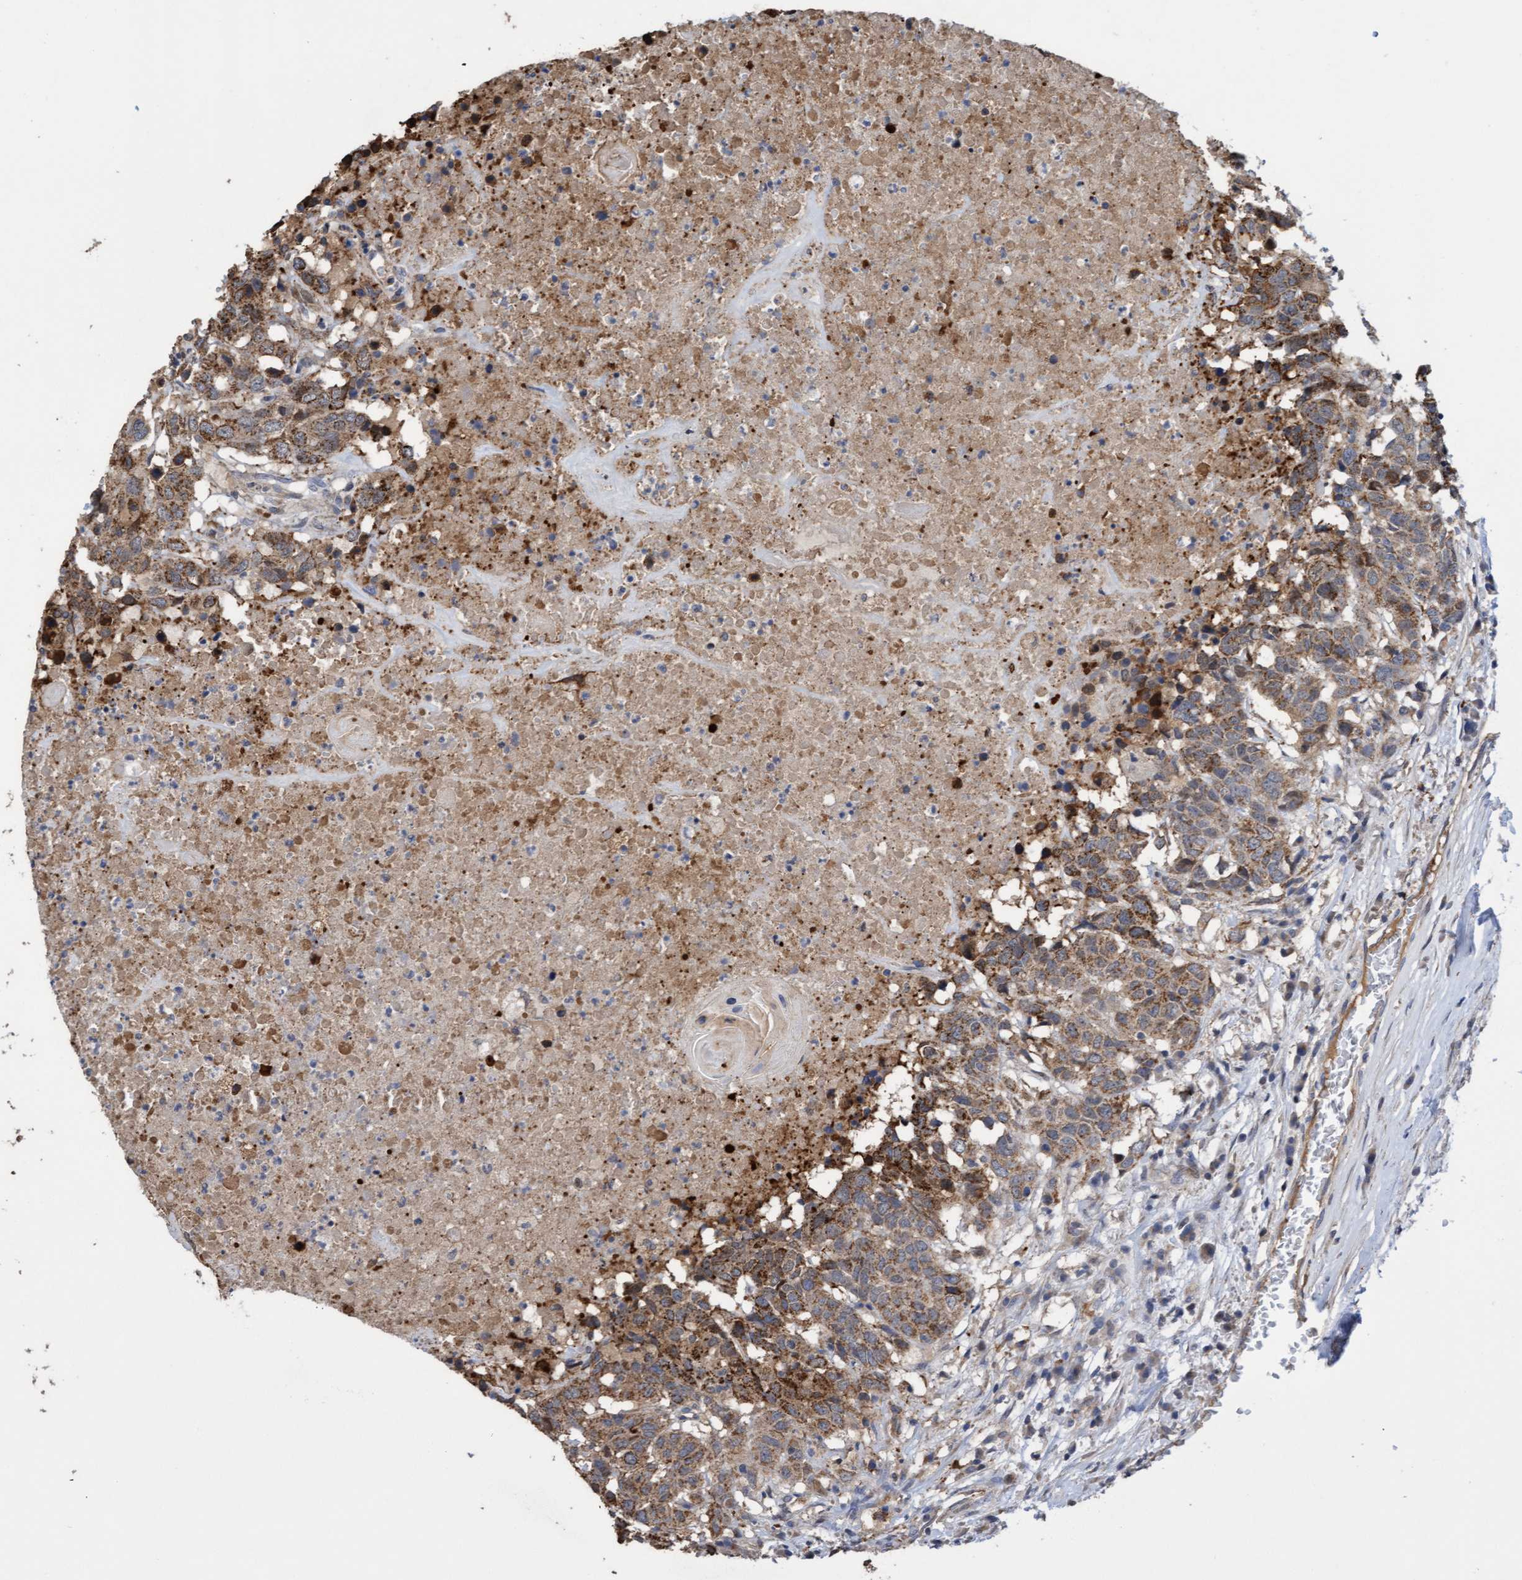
{"staining": {"intensity": "moderate", "quantity": ">75%", "location": "cytoplasmic/membranous"}, "tissue": "head and neck cancer", "cell_type": "Tumor cells", "image_type": "cancer", "snomed": [{"axis": "morphology", "description": "Squamous cell carcinoma, NOS"}, {"axis": "topography", "description": "Head-Neck"}], "caption": "A histopathology image of human squamous cell carcinoma (head and neck) stained for a protein exhibits moderate cytoplasmic/membranous brown staining in tumor cells. (DAB (3,3'-diaminobenzidine) IHC, brown staining for protein, blue staining for nuclei).", "gene": "ITFG1", "patient": {"sex": "male", "age": 66}}